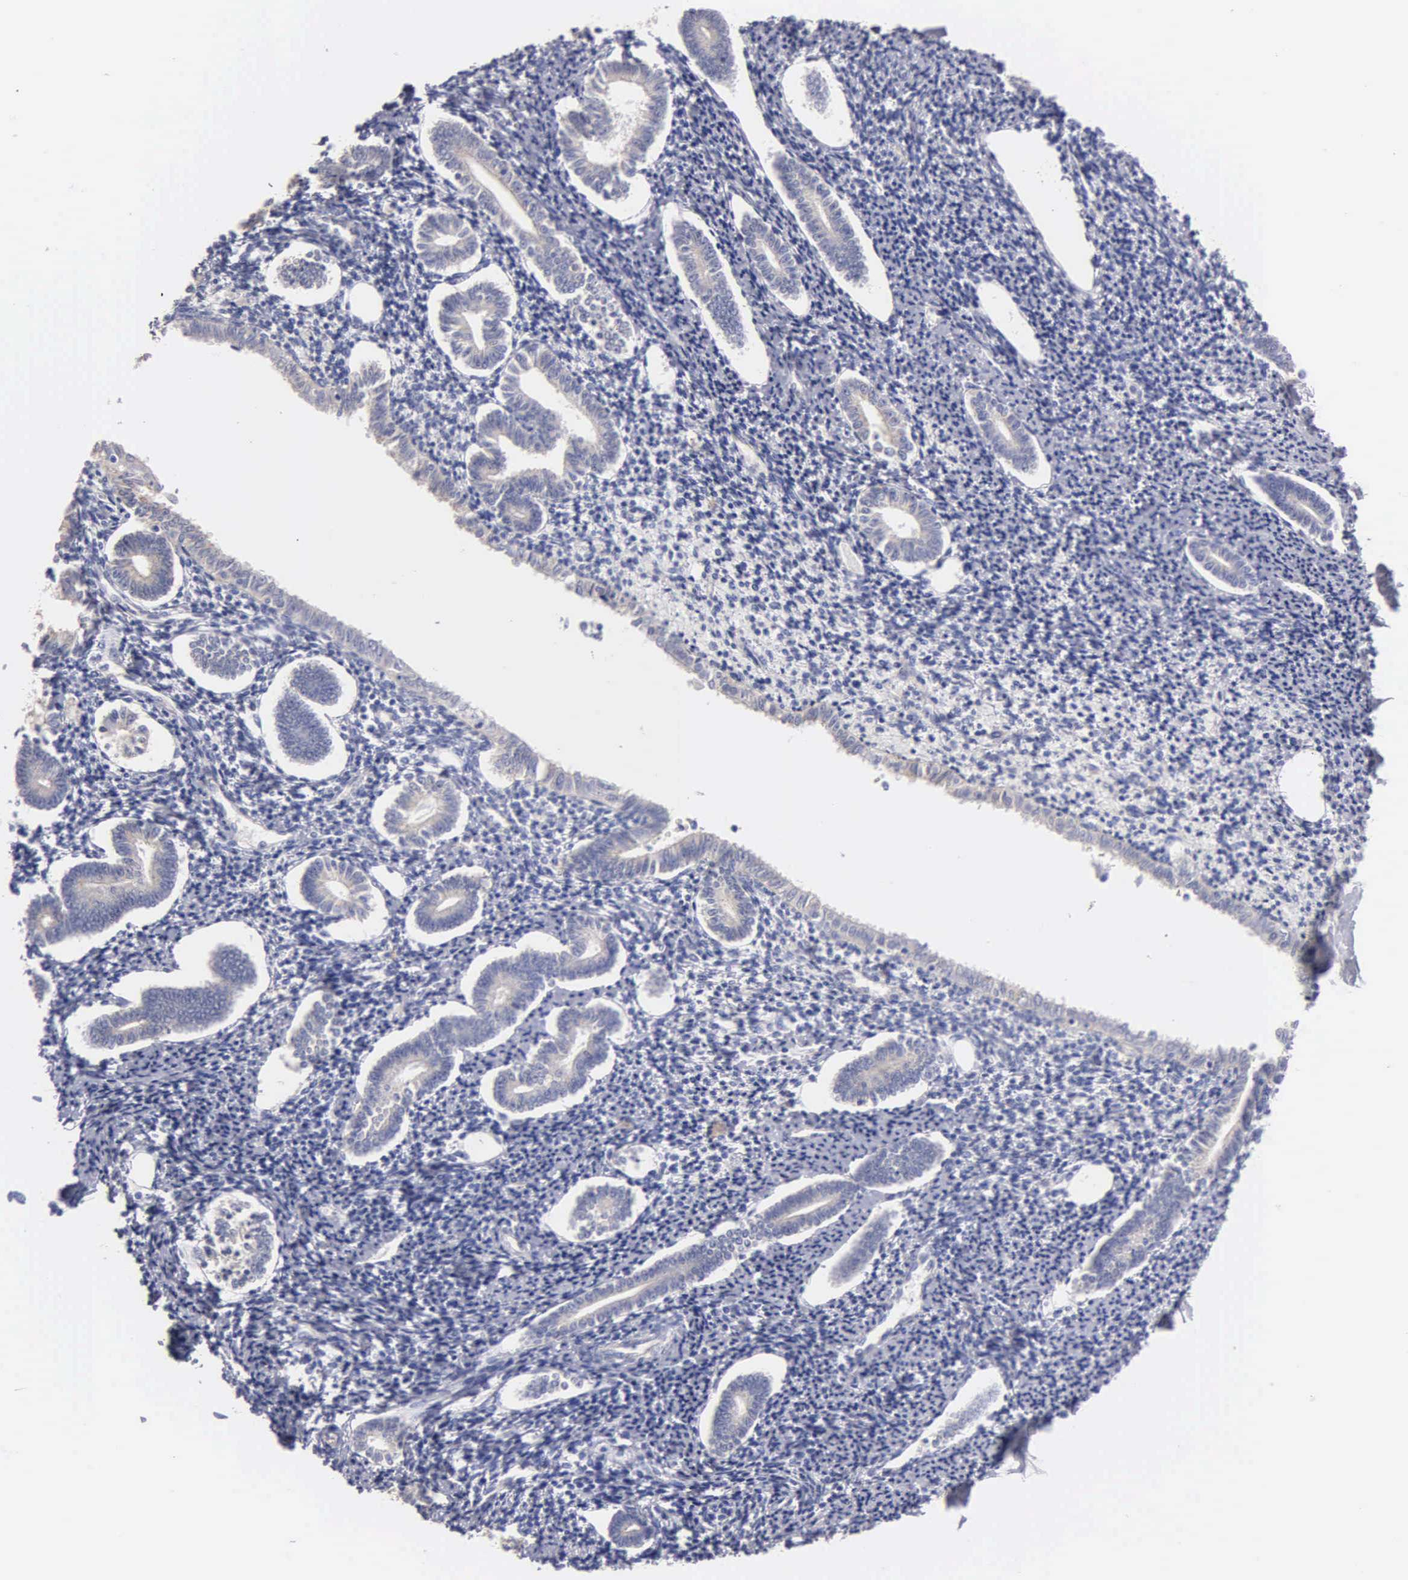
{"staining": {"intensity": "negative", "quantity": "none", "location": "none"}, "tissue": "endometrium", "cell_type": "Cells in endometrial stroma", "image_type": "normal", "snomed": [{"axis": "morphology", "description": "Normal tissue, NOS"}, {"axis": "topography", "description": "Endometrium"}], "caption": "The immunohistochemistry (IHC) micrograph has no significant positivity in cells in endometrial stroma of endometrium. (Immunohistochemistry (ihc), brightfield microscopy, high magnification).", "gene": "APP", "patient": {"sex": "female", "age": 52}}